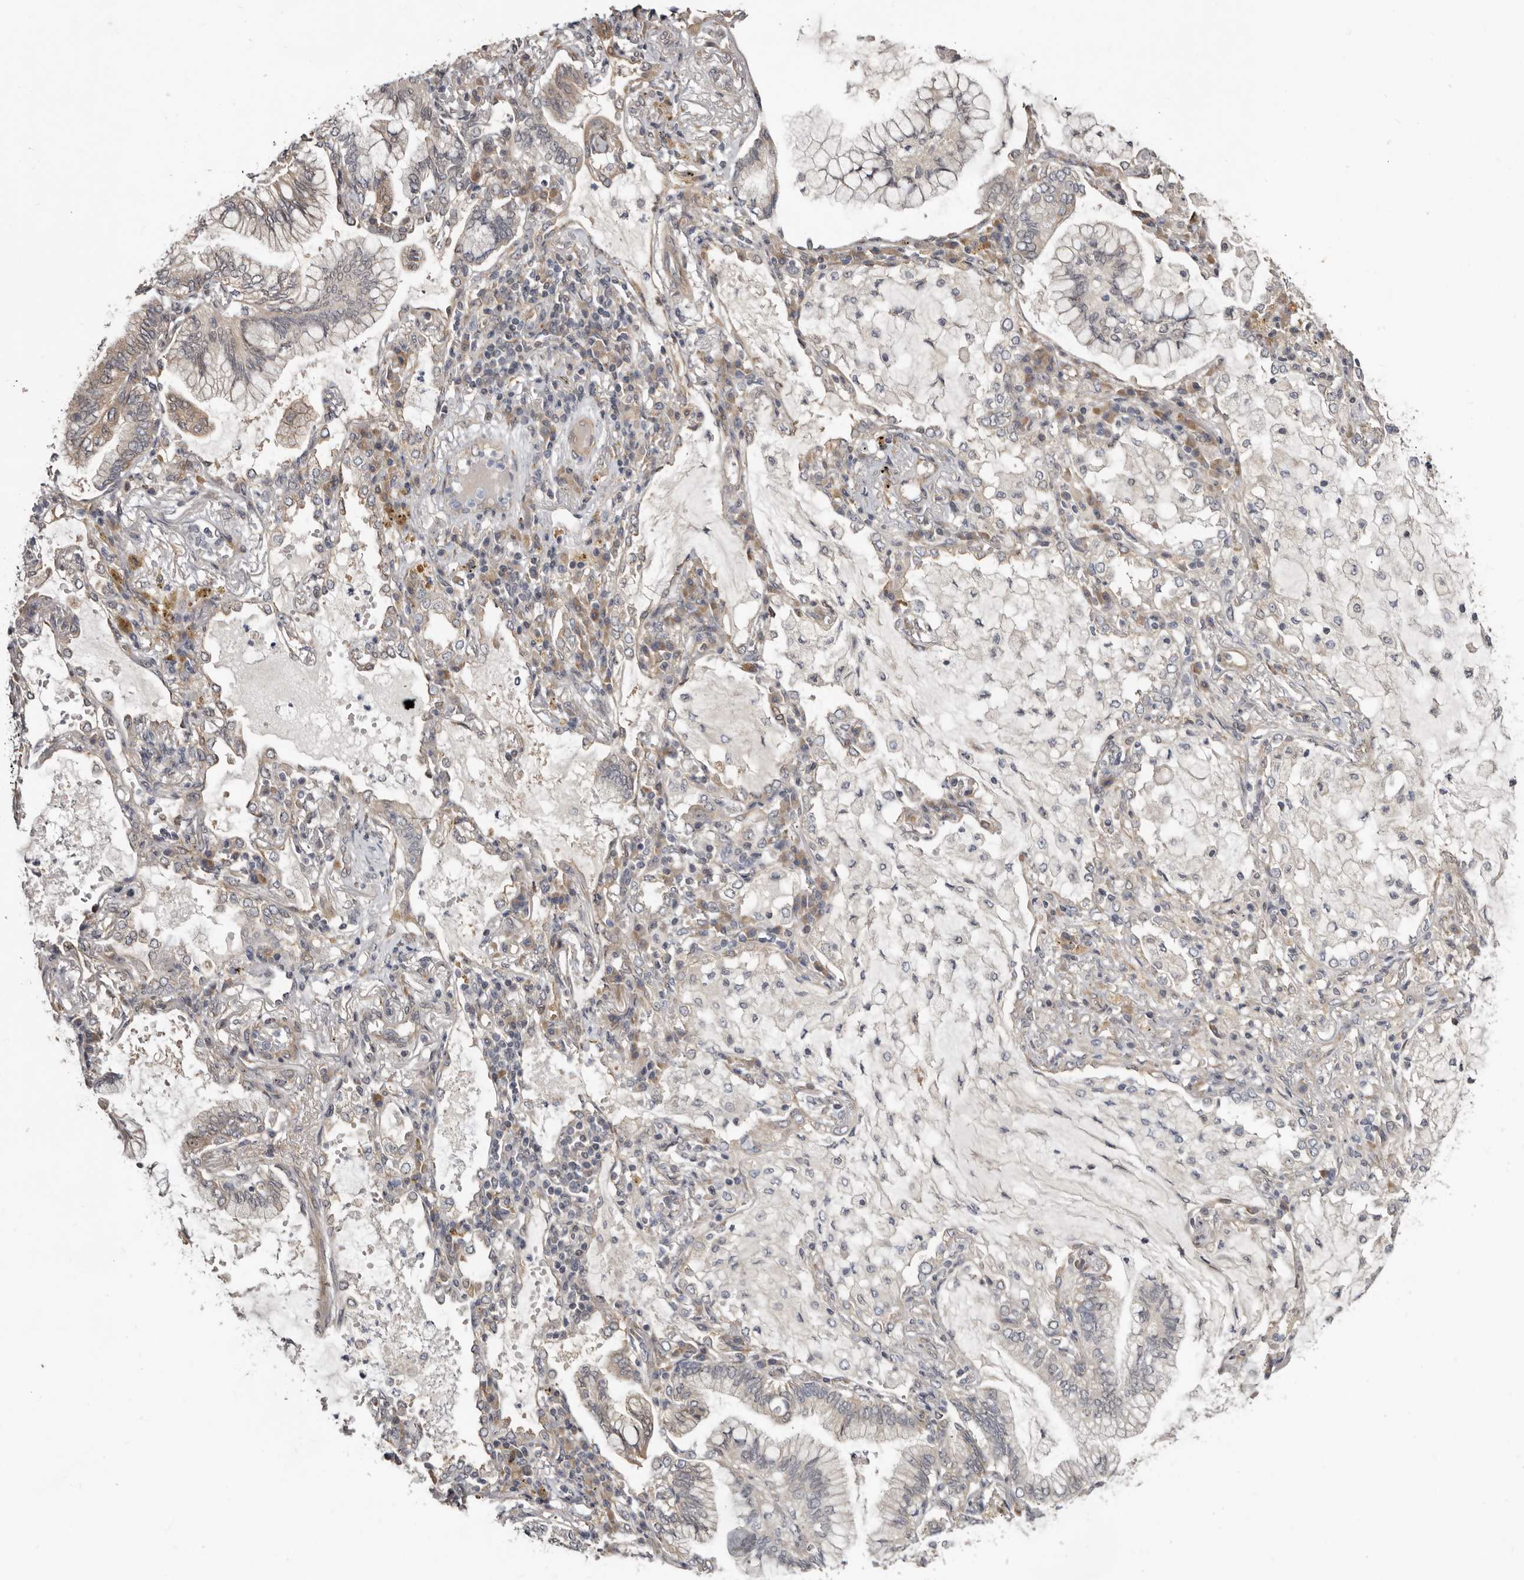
{"staining": {"intensity": "weak", "quantity": "25%-75%", "location": "cytoplasmic/membranous"}, "tissue": "lung cancer", "cell_type": "Tumor cells", "image_type": "cancer", "snomed": [{"axis": "morphology", "description": "Adenocarcinoma, NOS"}, {"axis": "topography", "description": "Lung"}], "caption": "Weak cytoplasmic/membranous protein expression is identified in about 25%-75% of tumor cells in lung cancer (adenocarcinoma).", "gene": "SBDS", "patient": {"sex": "female", "age": 70}}